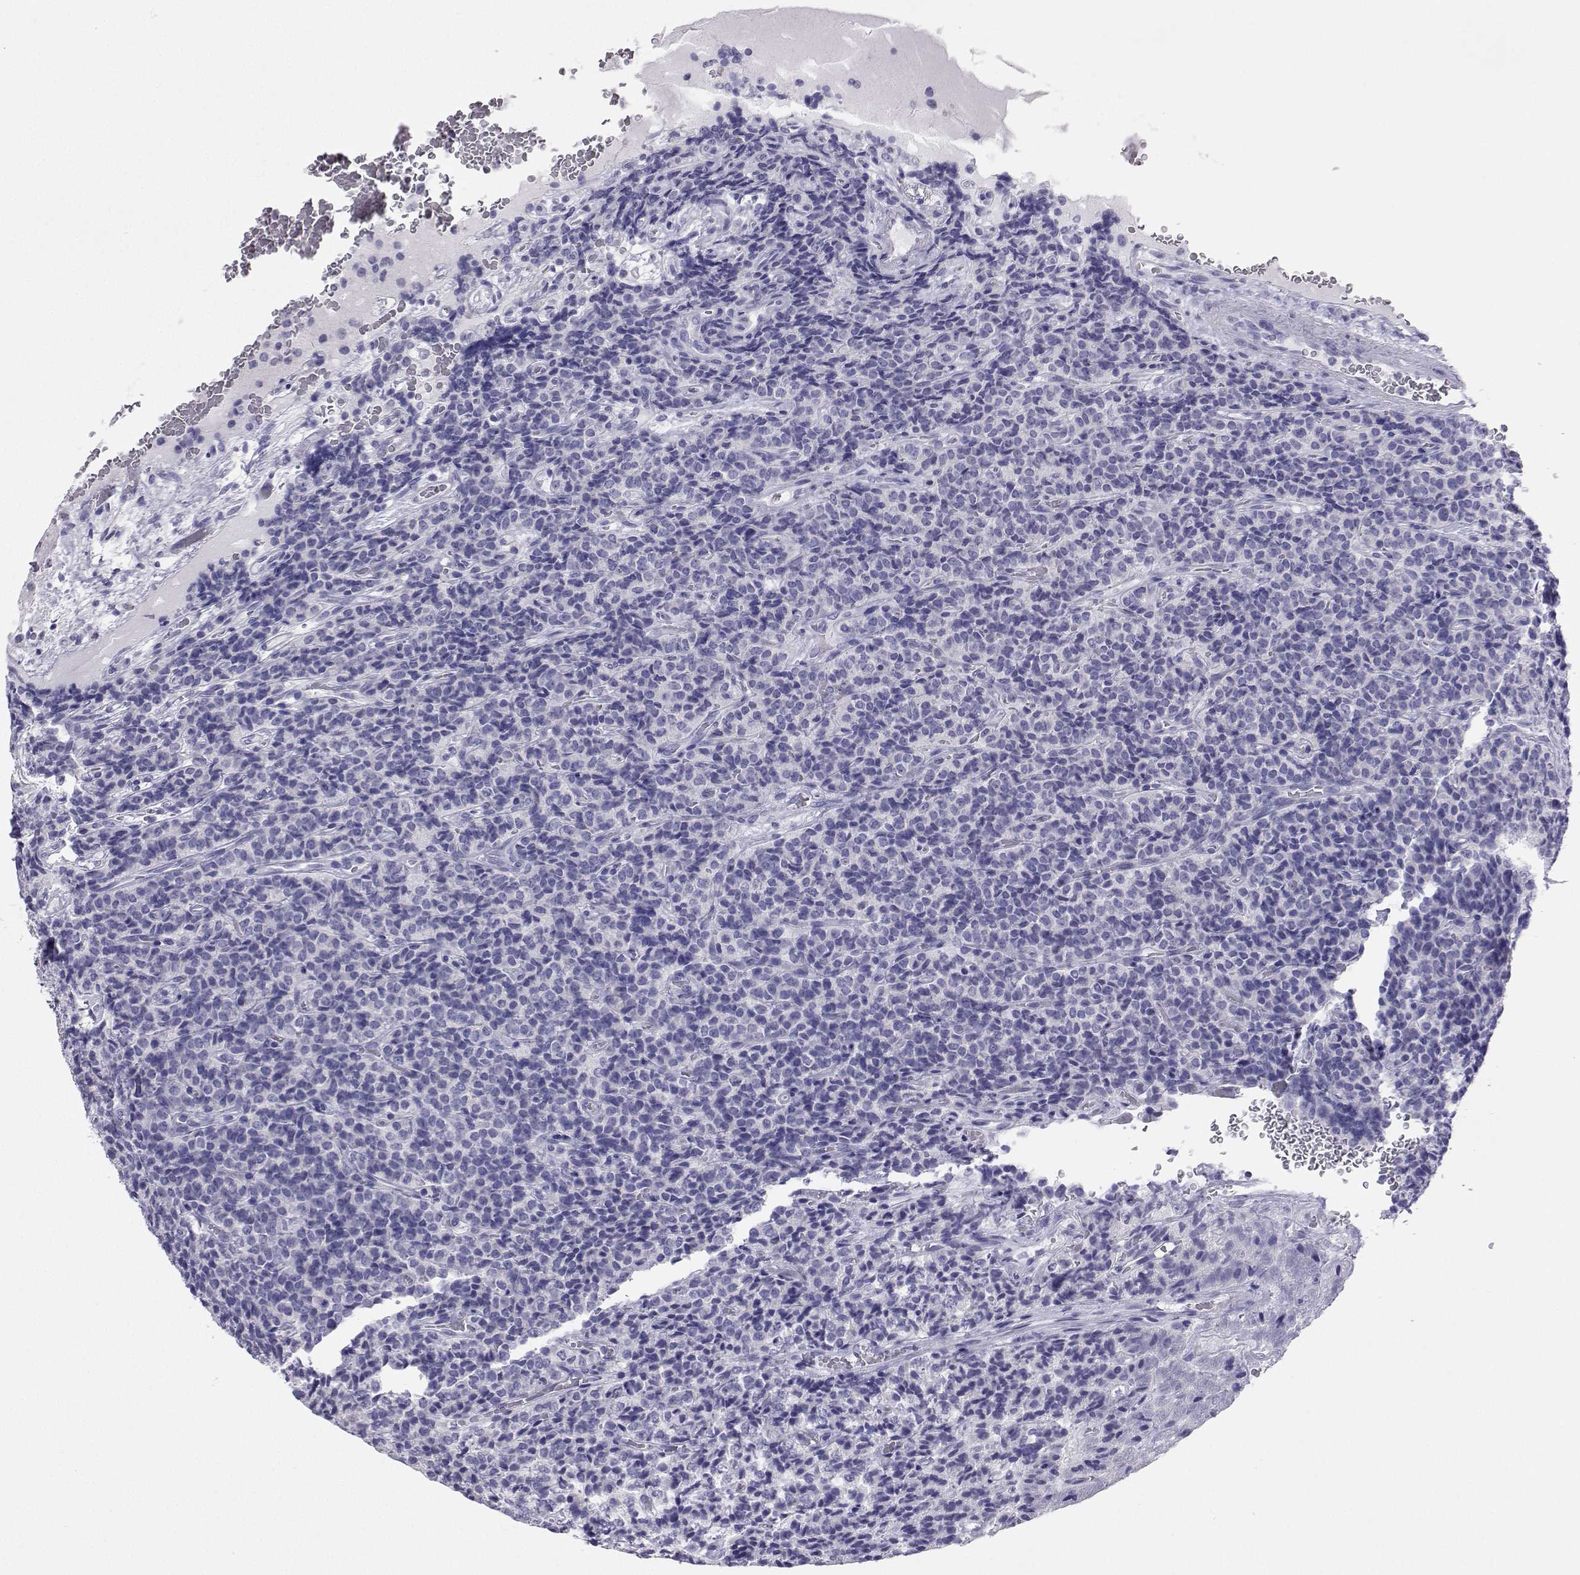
{"staining": {"intensity": "negative", "quantity": "none", "location": "none"}, "tissue": "carcinoid", "cell_type": "Tumor cells", "image_type": "cancer", "snomed": [{"axis": "morphology", "description": "Carcinoid, malignant, NOS"}, {"axis": "topography", "description": "Pancreas"}], "caption": "The photomicrograph exhibits no staining of tumor cells in malignant carcinoid.", "gene": "PLIN4", "patient": {"sex": "male", "age": 36}}